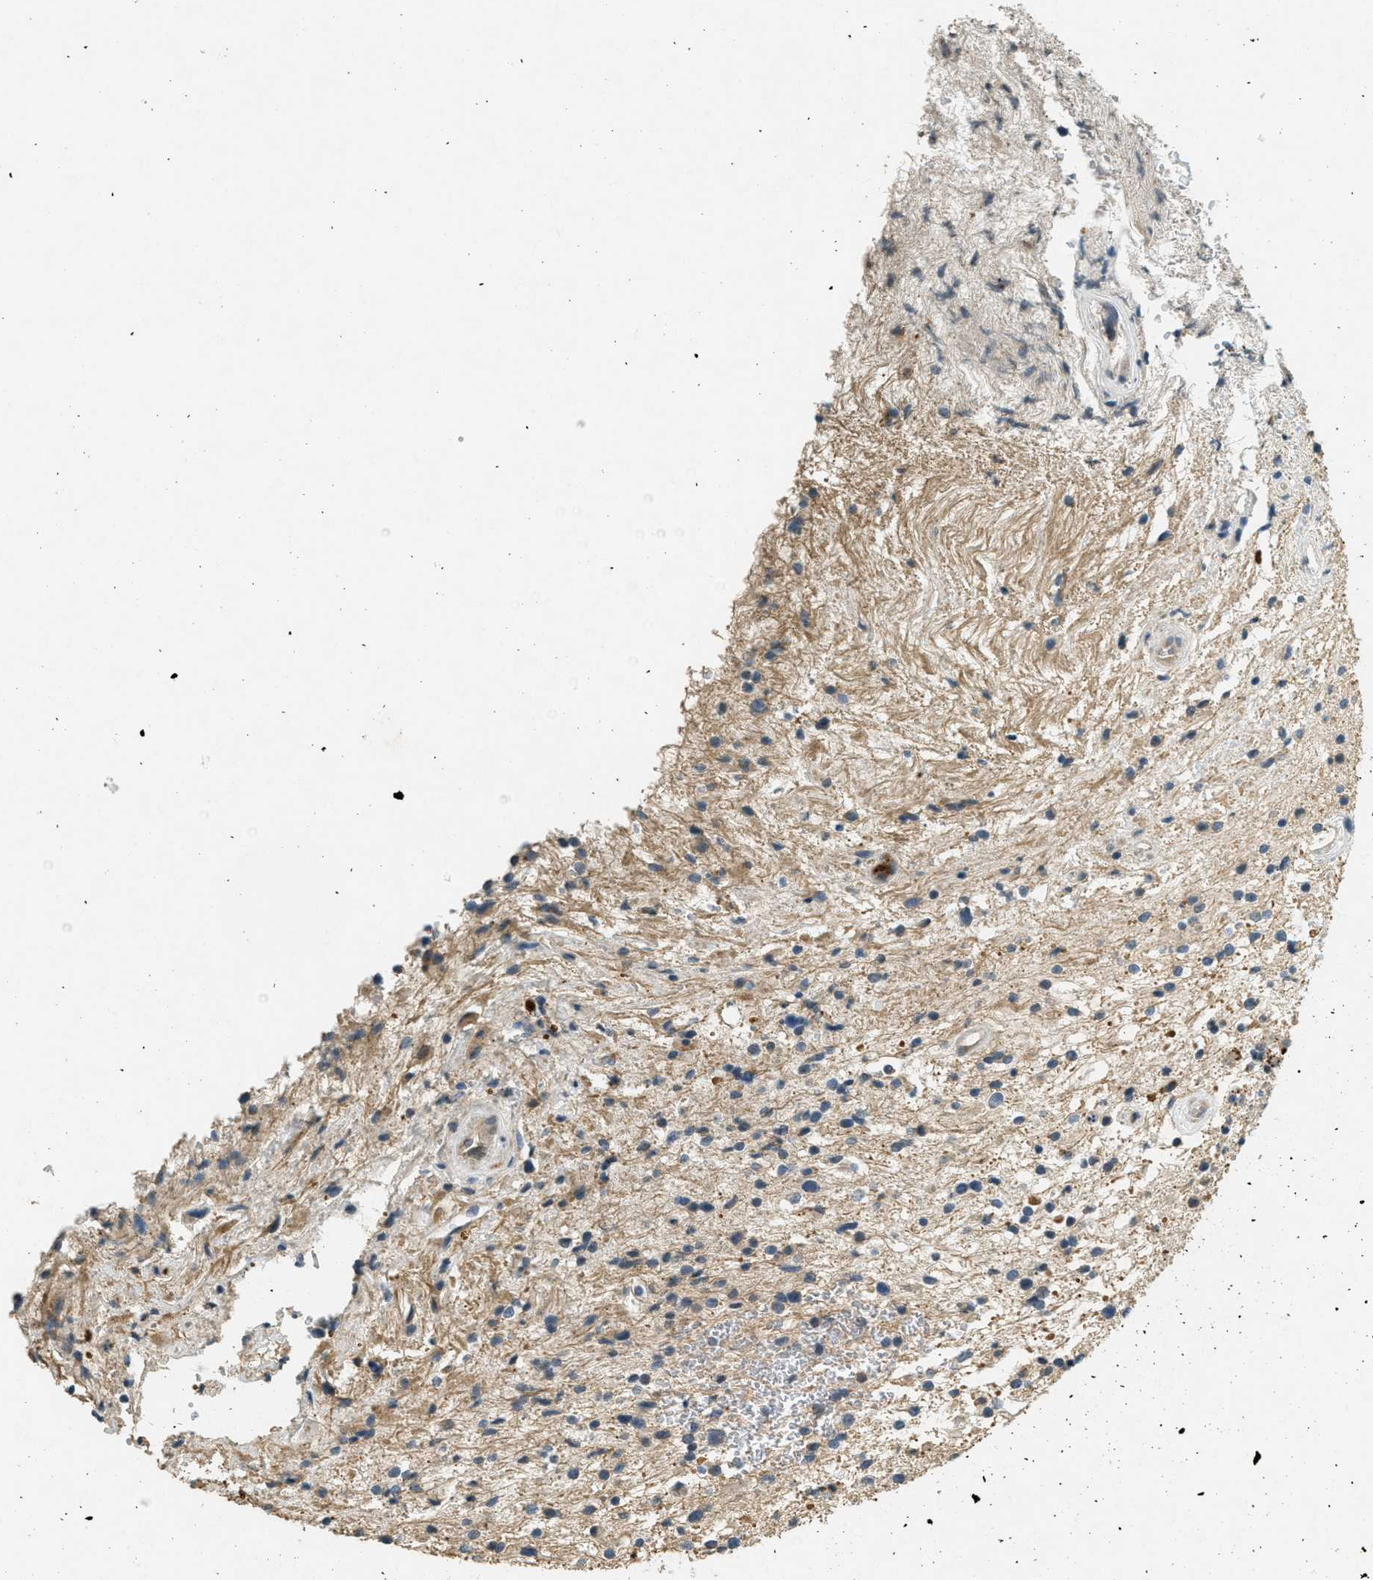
{"staining": {"intensity": "weak", "quantity": ">75%", "location": "cytoplasmic/membranous"}, "tissue": "glioma", "cell_type": "Tumor cells", "image_type": "cancer", "snomed": [{"axis": "morphology", "description": "Glioma, malignant, High grade"}, {"axis": "topography", "description": "Brain"}], "caption": "Tumor cells display low levels of weak cytoplasmic/membranous positivity in about >75% of cells in malignant glioma (high-grade). The protein is stained brown, and the nuclei are stained in blue (DAB (3,3'-diaminobenzidine) IHC with brightfield microscopy, high magnification).", "gene": "RAB3D", "patient": {"sex": "male", "age": 33}}